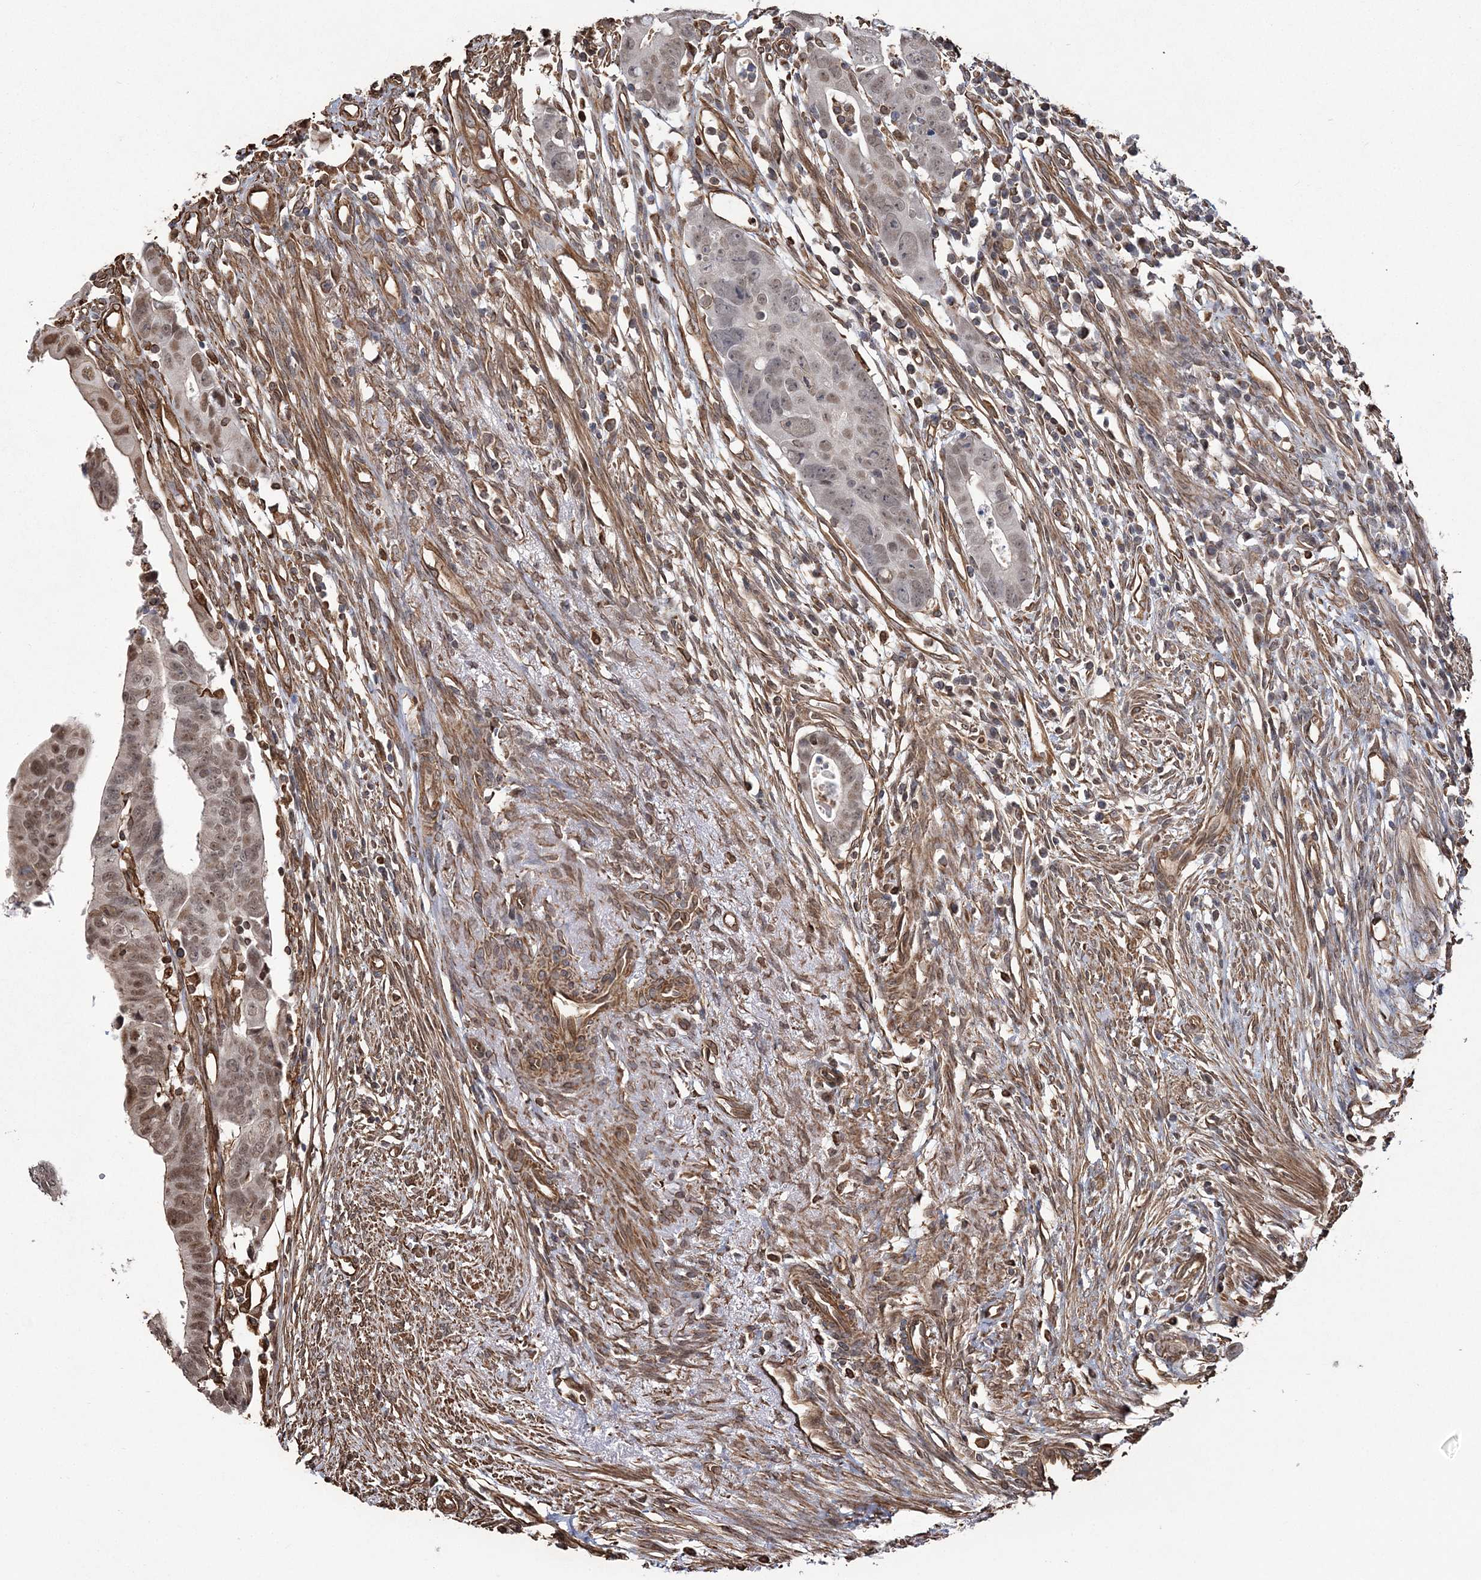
{"staining": {"intensity": "moderate", "quantity": "25%-75%", "location": "nuclear"}, "tissue": "colorectal cancer", "cell_type": "Tumor cells", "image_type": "cancer", "snomed": [{"axis": "morphology", "description": "Adenocarcinoma, NOS"}, {"axis": "topography", "description": "Rectum"}], "caption": "Colorectal cancer stained with a protein marker exhibits moderate staining in tumor cells.", "gene": "ATP11B", "patient": {"sex": "female", "age": 65}}